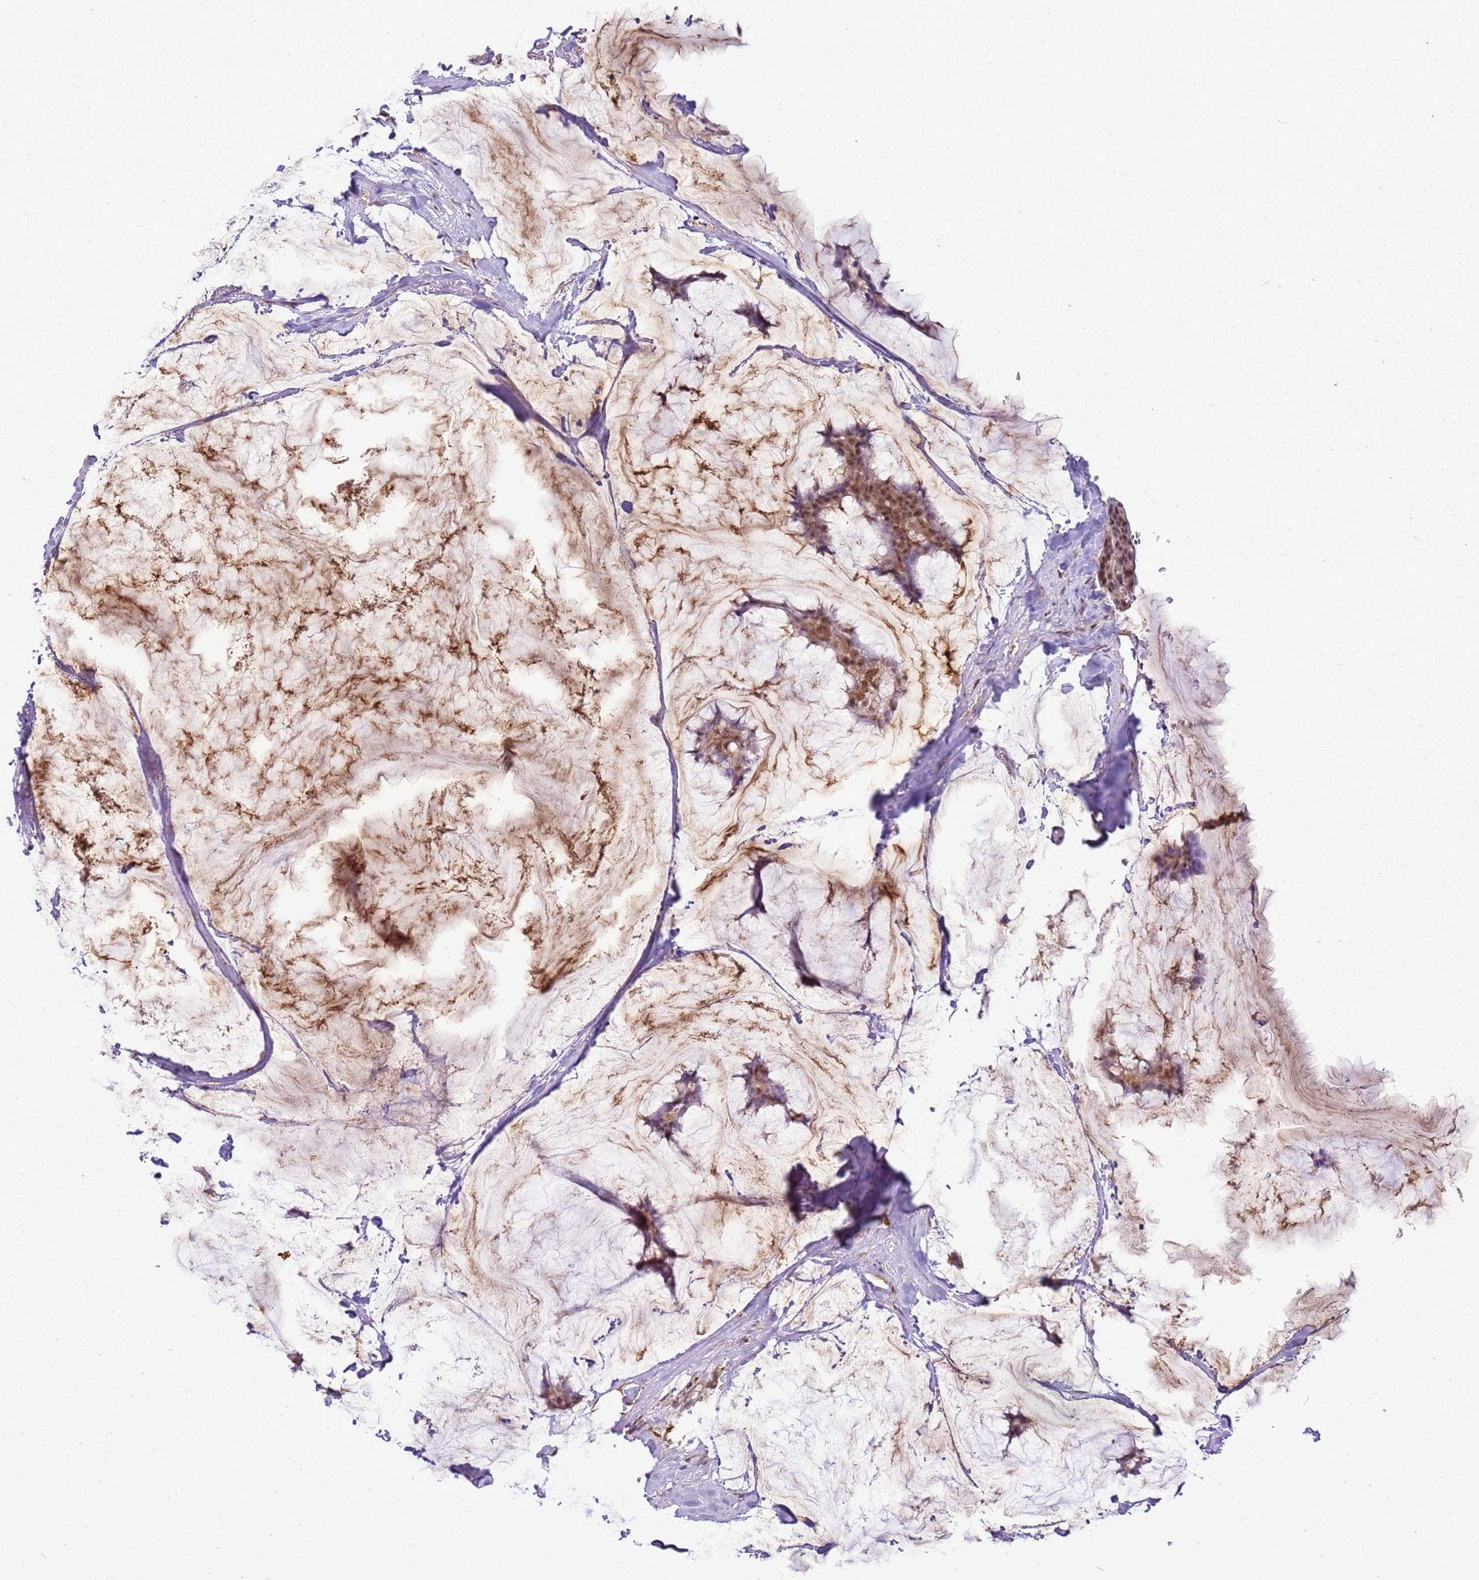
{"staining": {"intensity": "weak", "quantity": ">75%", "location": "cytoplasmic/membranous,nuclear"}, "tissue": "breast cancer", "cell_type": "Tumor cells", "image_type": "cancer", "snomed": [{"axis": "morphology", "description": "Duct carcinoma"}, {"axis": "topography", "description": "Breast"}], "caption": "Immunohistochemistry (IHC) photomicrograph of breast cancer stained for a protein (brown), which exhibits low levels of weak cytoplasmic/membranous and nuclear expression in about >75% of tumor cells.", "gene": "GABRE", "patient": {"sex": "female", "age": 93}}